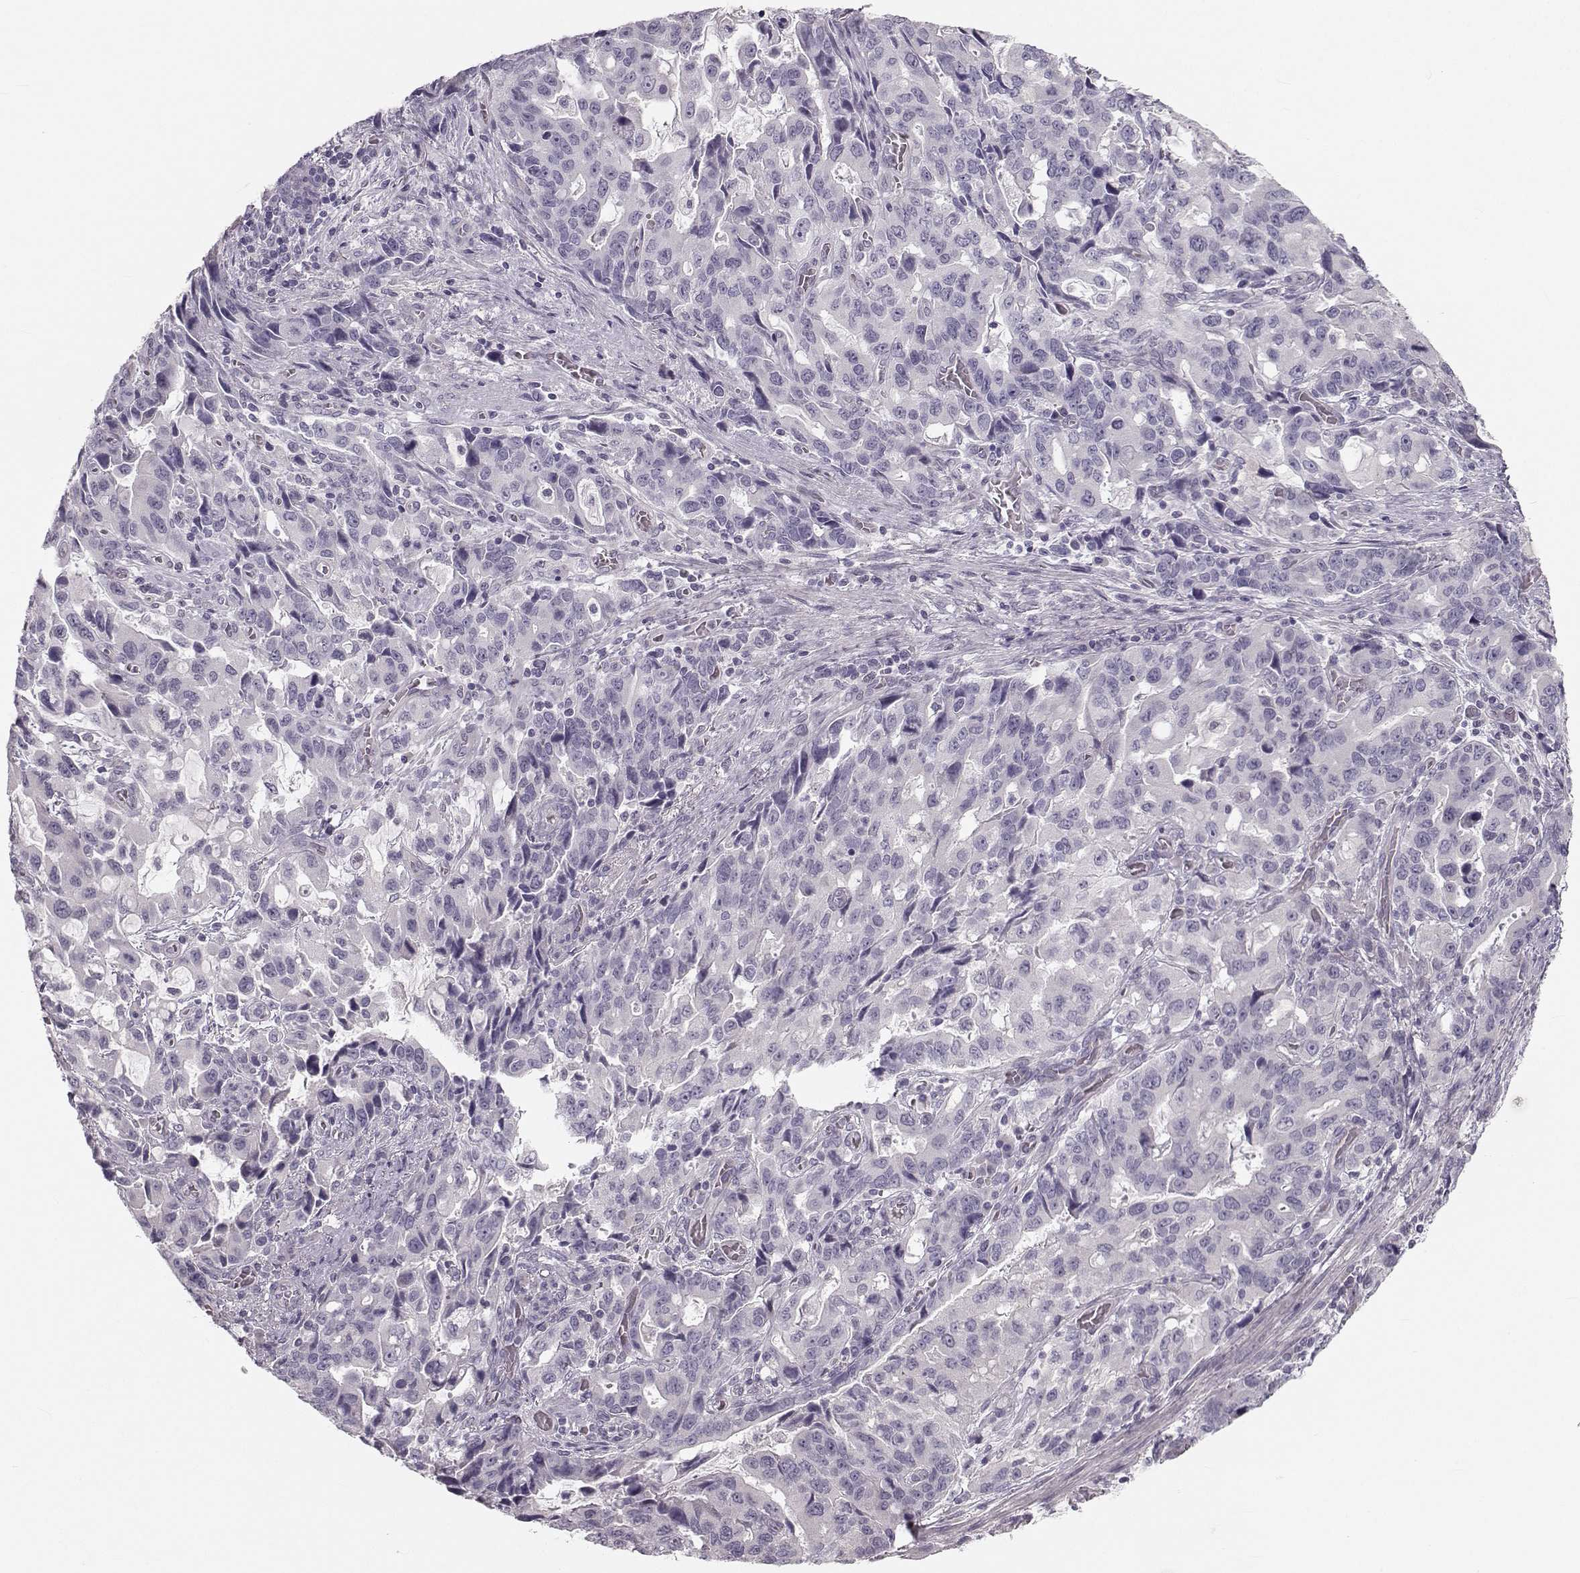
{"staining": {"intensity": "negative", "quantity": "none", "location": "none"}, "tissue": "stomach cancer", "cell_type": "Tumor cells", "image_type": "cancer", "snomed": [{"axis": "morphology", "description": "Adenocarcinoma, NOS"}, {"axis": "topography", "description": "Stomach, upper"}], "caption": "IHC image of human stomach cancer stained for a protein (brown), which reveals no expression in tumor cells. (DAB (3,3'-diaminobenzidine) immunohistochemistry with hematoxylin counter stain).", "gene": "OIP5", "patient": {"sex": "male", "age": 85}}